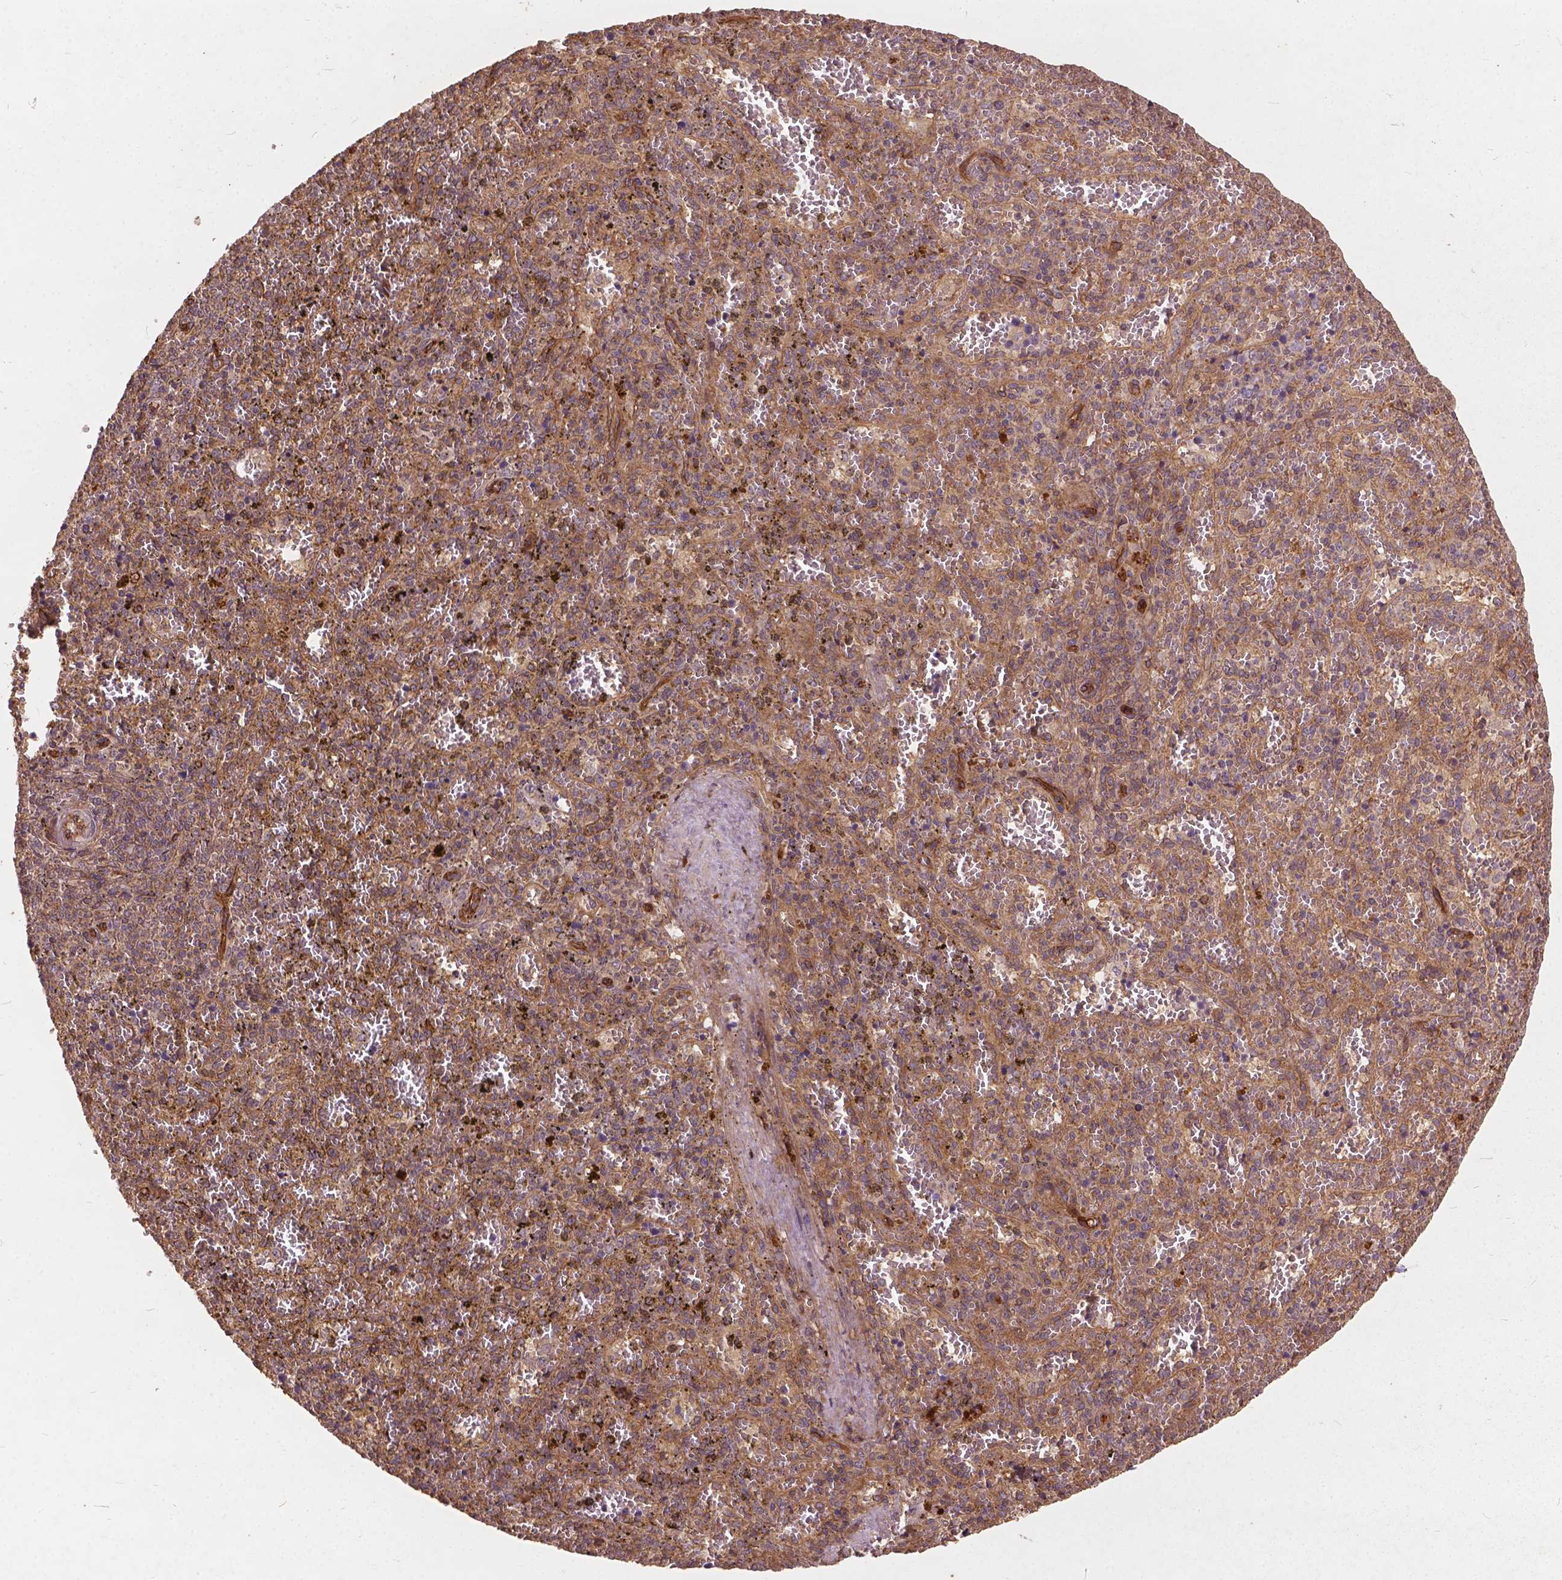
{"staining": {"intensity": "weak", "quantity": "<25%", "location": "cytoplasmic/membranous"}, "tissue": "spleen", "cell_type": "Cells in red pulp", "image_type": "normal", "snomed": [{"axis": "morphology", "description": "Normal tissue, NOS"}, {"axis": "topography", "description": "Spleen"}], "caption": "IHC of normal human spleen reveals no expression in cells in red pulp. The staining was performed using DAB to visualize the protein expression in brown, while the nuclei were stained in blue with hematoxylin (Magnification: 20x).", "gene": "UBXN2A", "patient": {"sex": "female", "age": 50}}